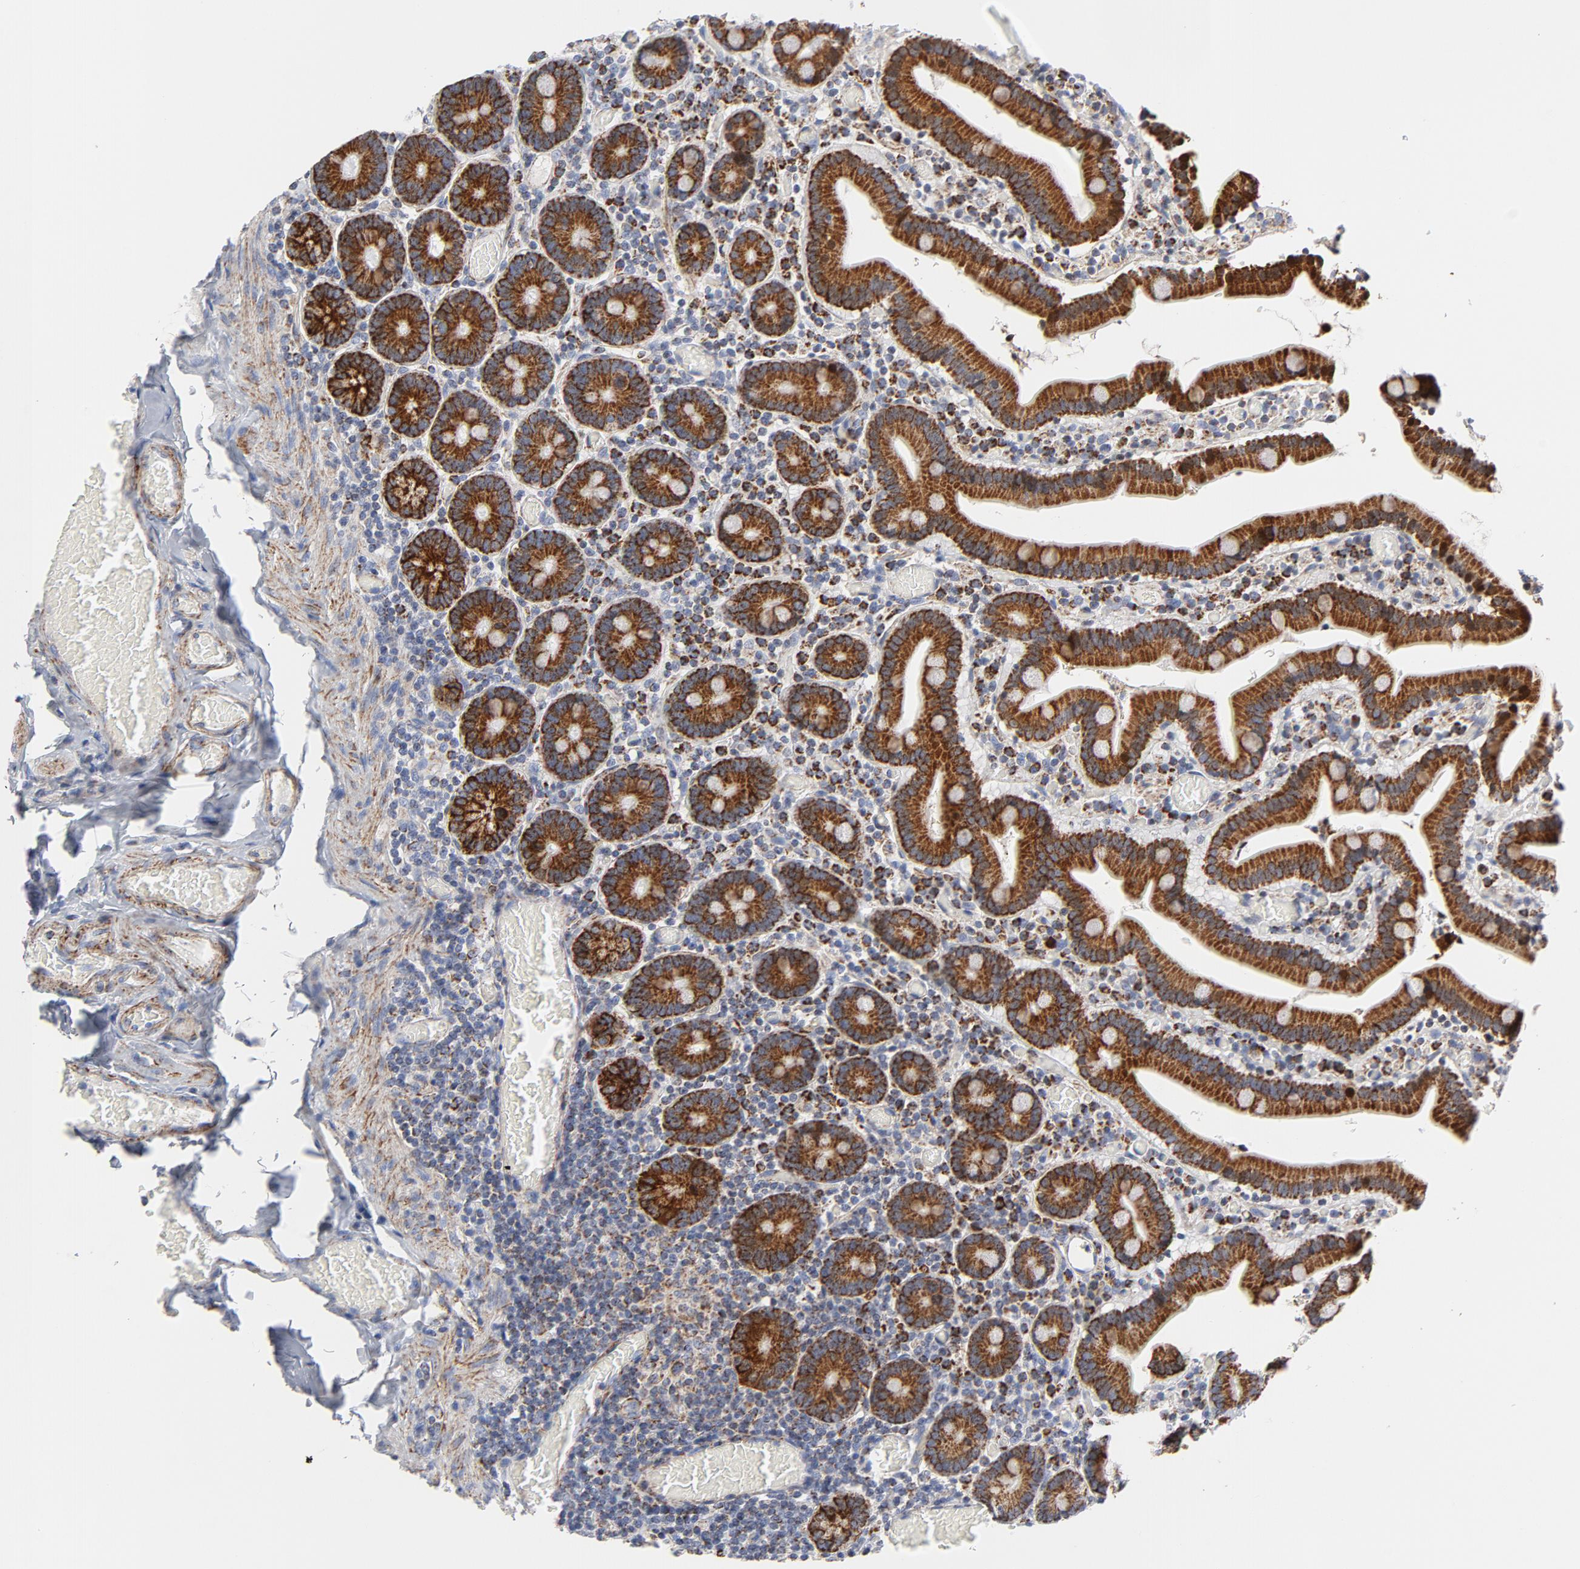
{"staining": {"intensity": "strong", "quantity": ">75%", "location": "cytoplasmic/membranous"}, "tissue": "duodenum", "cell_type": "Glandular cells", "image_type": "normal", "snomed": [{"axis": "morphology", "description": "Normal tissue, NOS"}, {"axis": "topography", "description": "Duodenum"}], "caption": "Immunohistochemical staining of benign duodenum demonstrates strong cytoplasmic/membranous protein positivity in about >75% of glandular cells.", "gene": "CYCS", "patient": {"sex": "female", "age": 53}}